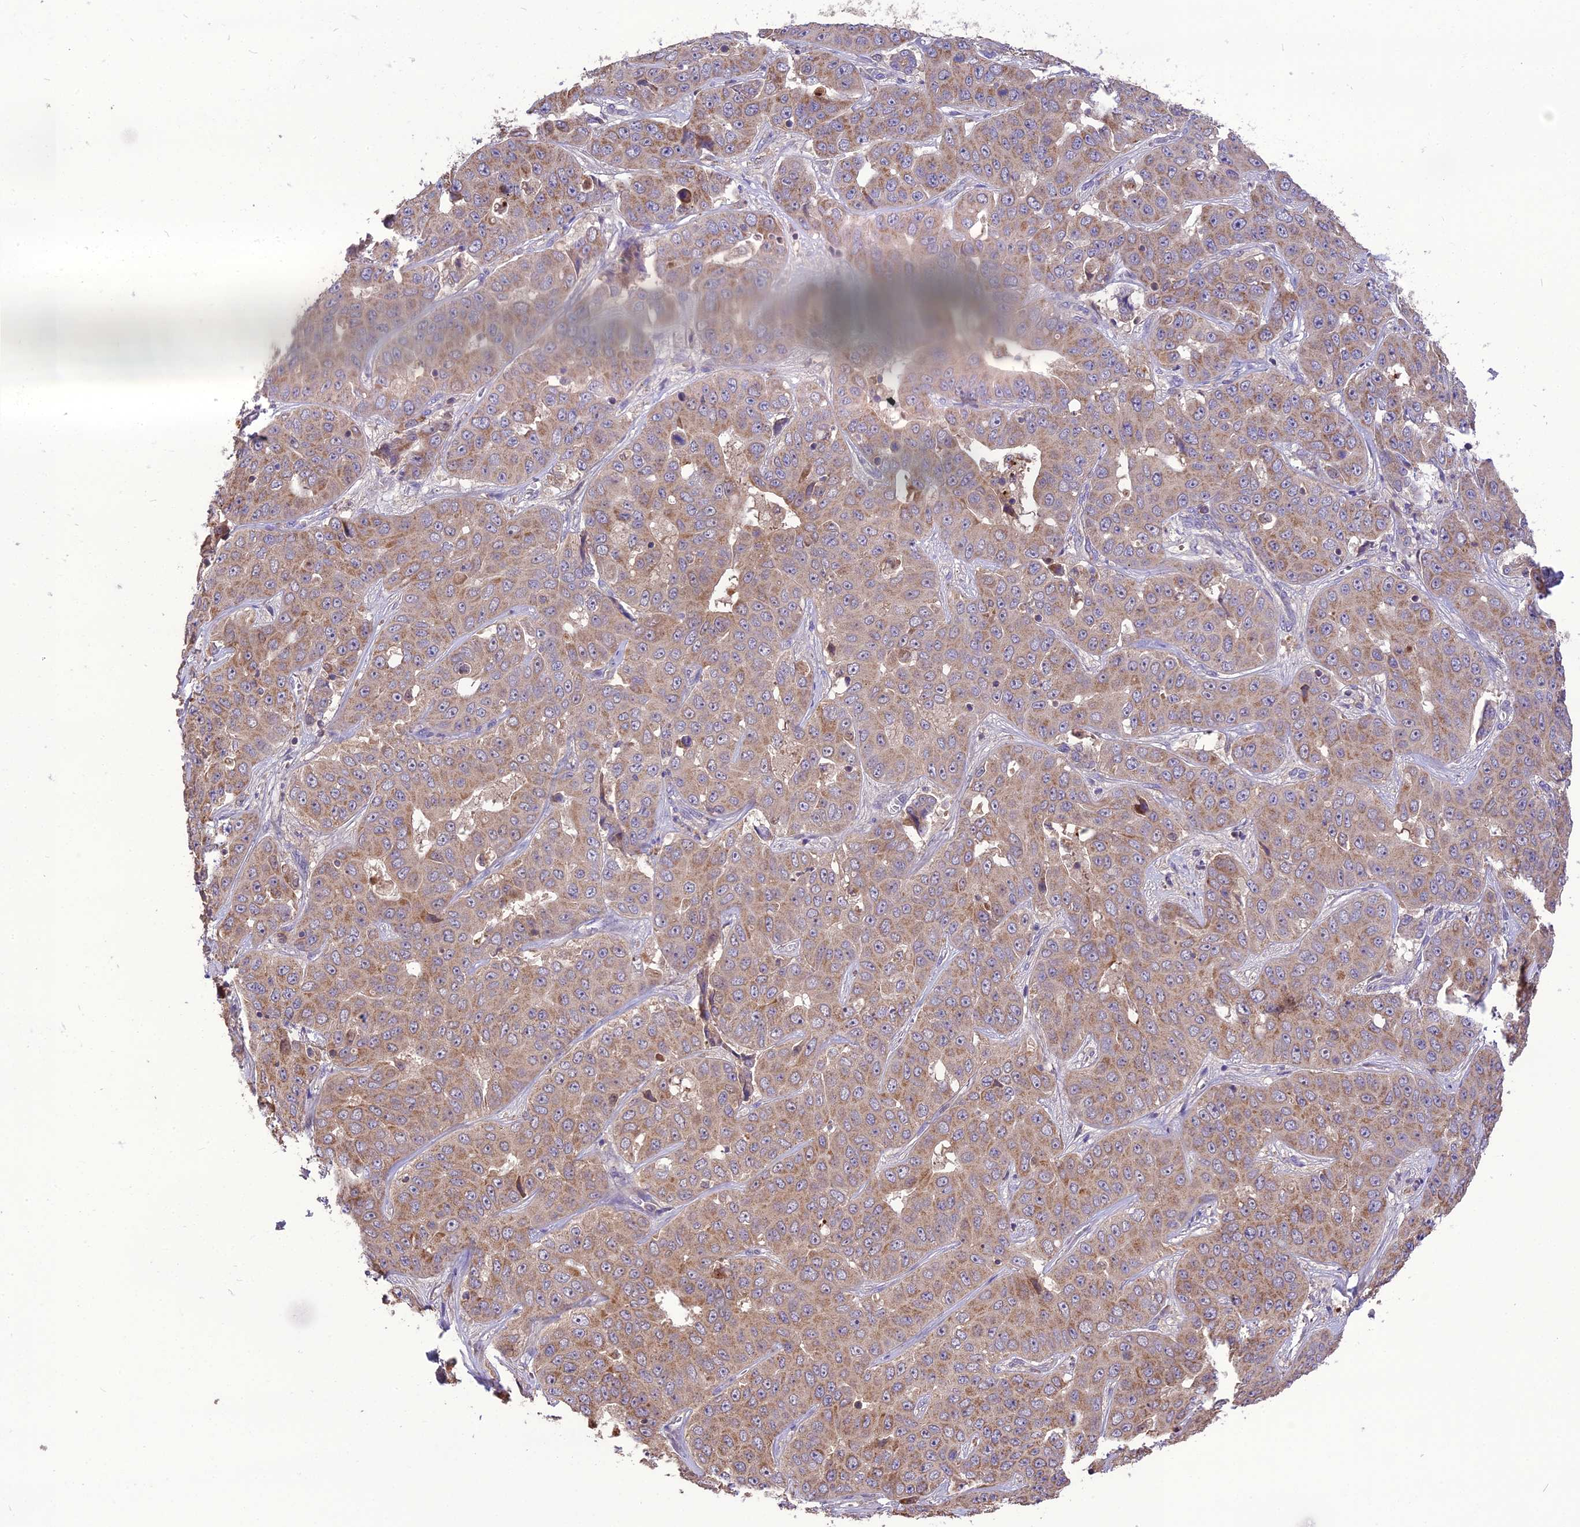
{"staining": {"intensity": "moderate", "quantity": "25%-75%", "location": "cytoplasmic/membranous"}, "tissue": "liver cancer", "cell_type": "Tumor cells", "image_type": "cancer", "snomed": [{"axis": "morphology", "description": "Cholangiocarcinoma"}, {"axis": "topography", "description": "Liver"}], "caption": "This photomicrograph reveals IHC staining of human liver cancer, with medium moderate cytoplasmic/membranous staining in about 25%-75% of tumor cells.", "gene": "NUDT8", "patient": {"sex": "female", "age": 52}}